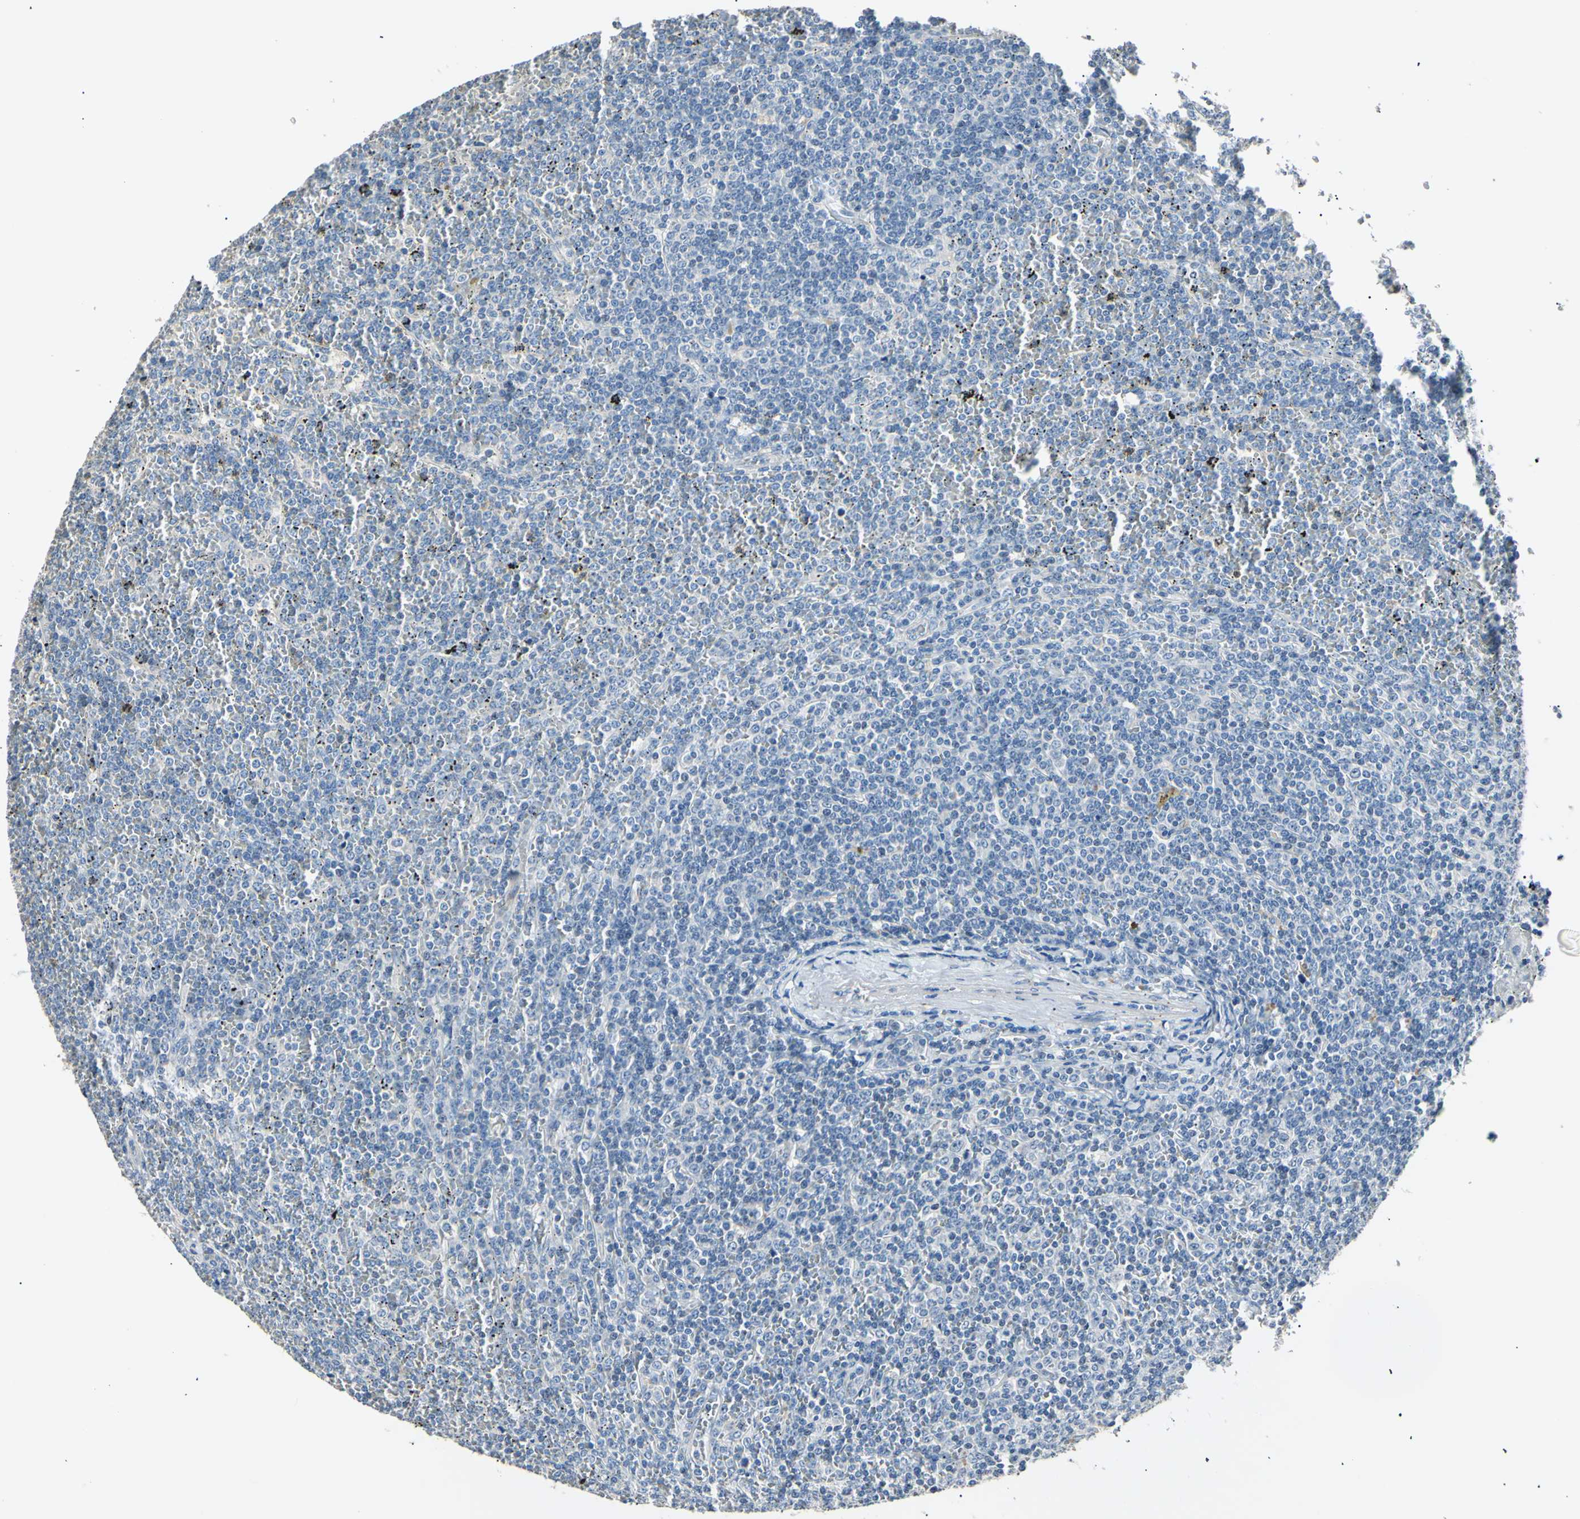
{"staining": {"intensity": "negative", "quantity": "none", "location": "none"}, "tissue": "lymphoma", "cell_type": "Tumor cells", "image_type": "cancer", "snomed": [{"axis": "morphology", "description": "Malignant lymphoma, non-Hodgkin's type, Low grade"}, {"axis": "topography", "description": "Spleen"}], "caption": "High magnification brightfield microscopy of low-grade malignant lymphoma, non-Hodgkin's type stained with DAB (brown) and counterstained with hematoxylin (blue): tumor cells show no significant positivity.", "gene": "LDLR", "patient": {"sex": "female", "age": 19}}